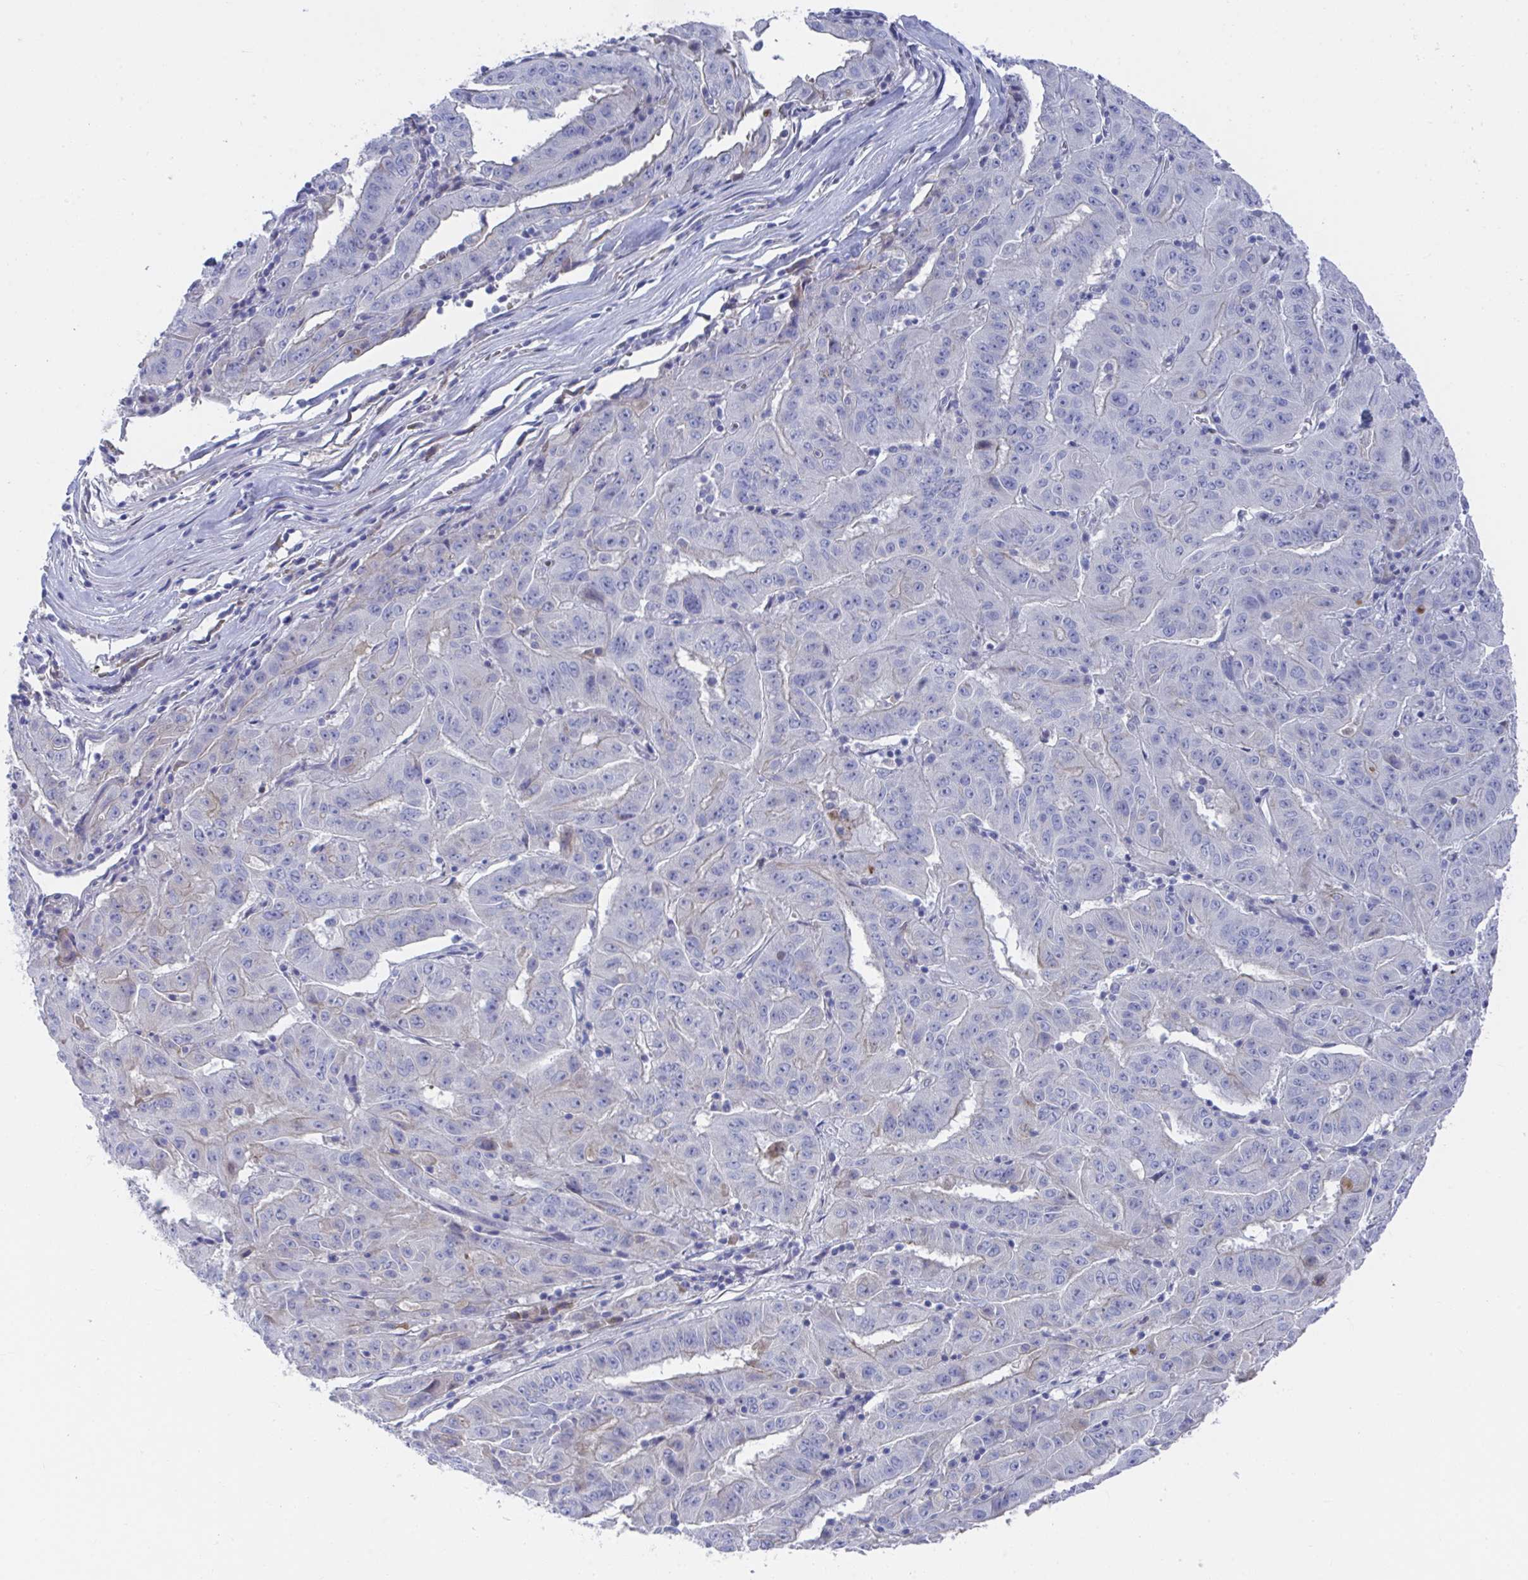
{"staining": {"intensity": "negative", "quantity": "none", "location": "none"}, "tissue": "pancreatic cancer", "cell_type": "Tumor cells", "image_type": "cancer", "snomed": [{"axis": "morphology", "description": "Adenocarcinoma, NOS"}, {"axis": "topography", "description": "Pancreas"}], "caption": "Pancreatic cancer (adenocarcinoma) was stained to show a protein in brown. There is no significant positivity in tumor cells.", "gene": "TNFAIP6", "patient": {"sex": "male", "age": 63}}